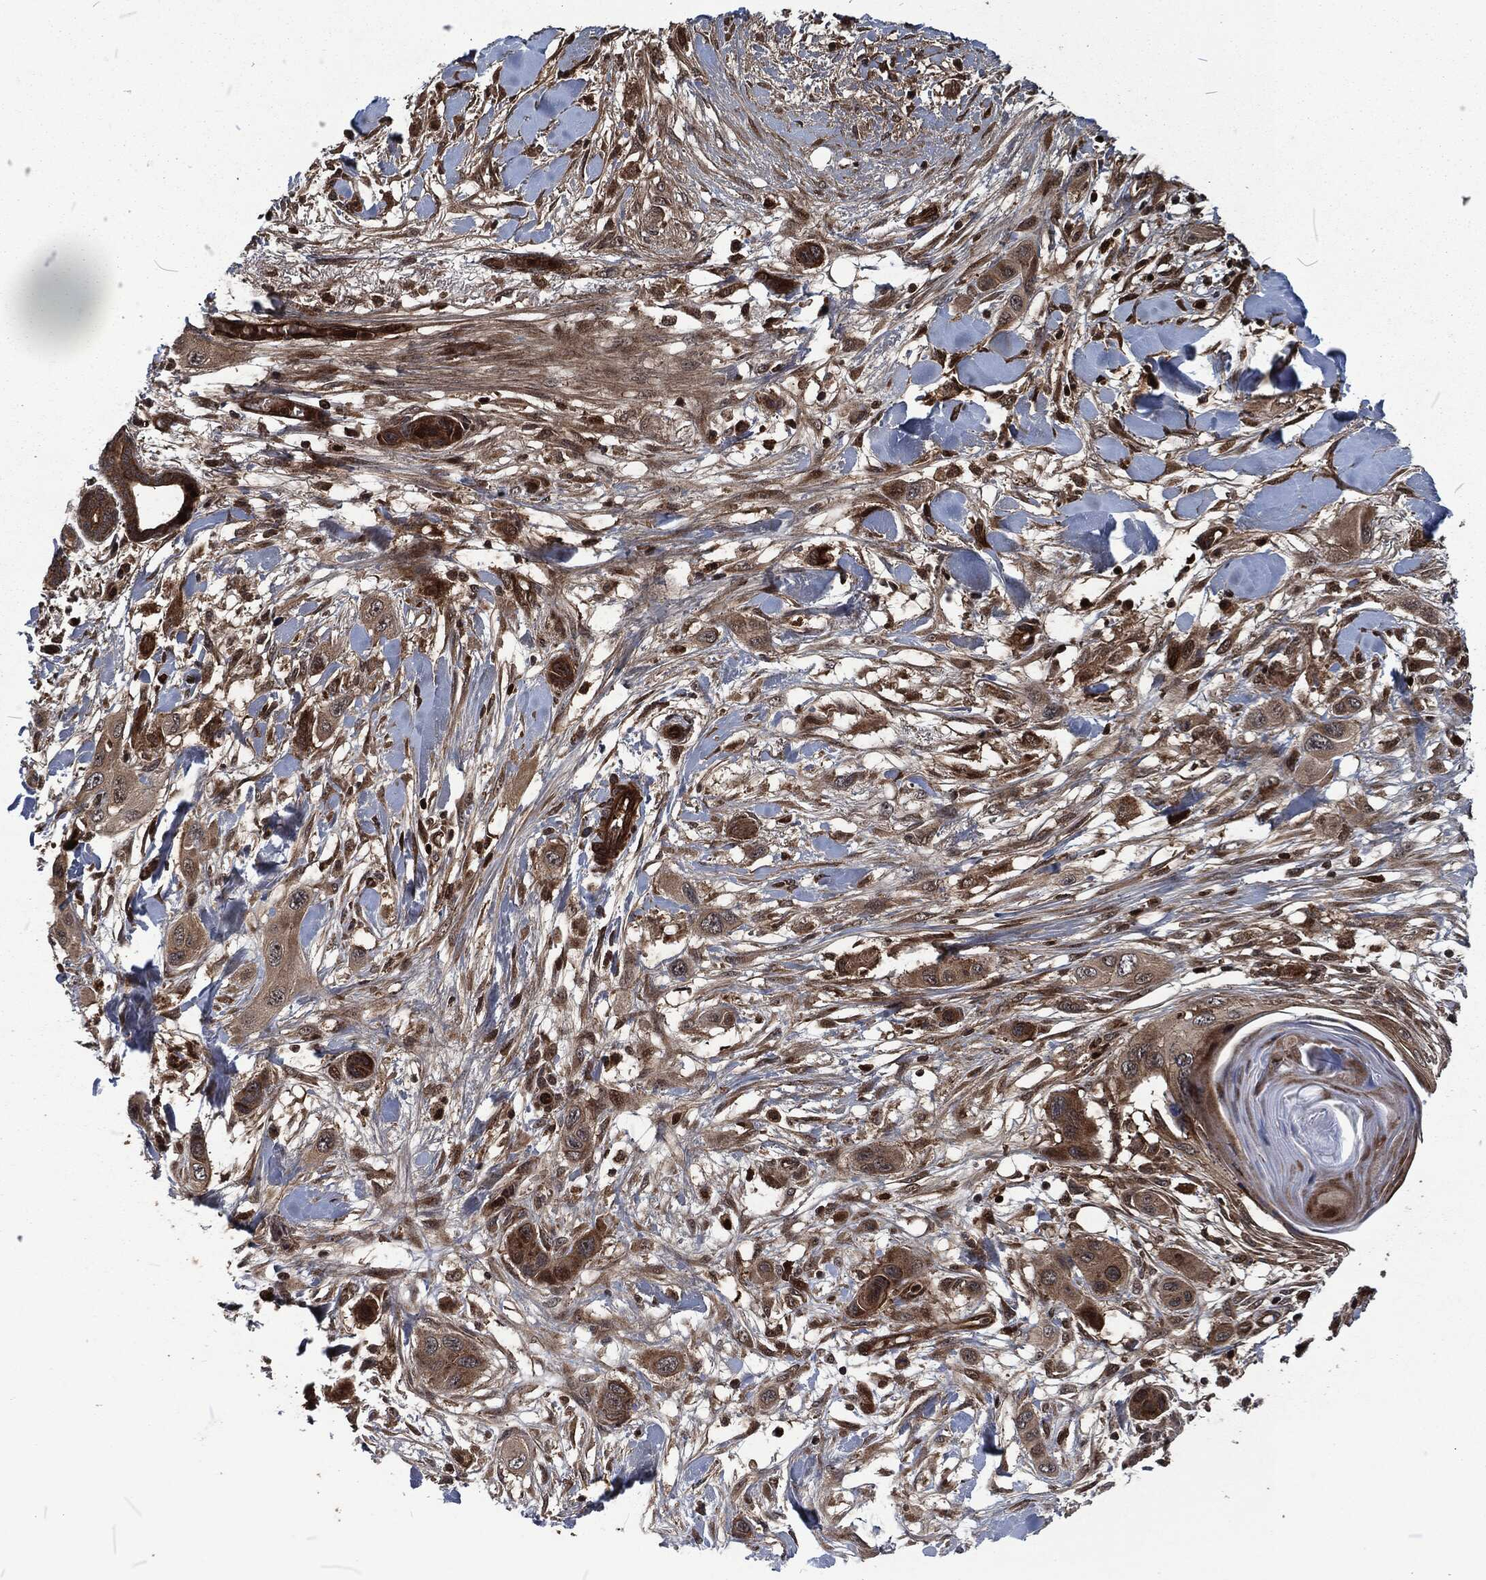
{"staining": {"intensity": "moderate", "quantity": "25%-75%", "location": "cytoplasmic/membranous"}, "tissue": "skin cancer", "cell_type": "Tumor cells", "image_type": "cancer", "snomed": [{"axis": "morphology", "description": "Squamous cell carcinoma, NOS"}, {"axis": "topography", "description": "Skin"}], "caption": "Immunohistochemistry (IHC) image of neoplastic tissue: skin squamous cell carcinoma stained using immunohistochemistry reveals medium levels of moderate protein expression localized specifically in the cytoplasmic/membranous of tumor cells, appearing as a cytoplasmic/membranous brown color.", "gene": "CMPK2", "patient": {"sex": "male", "age": 79}}